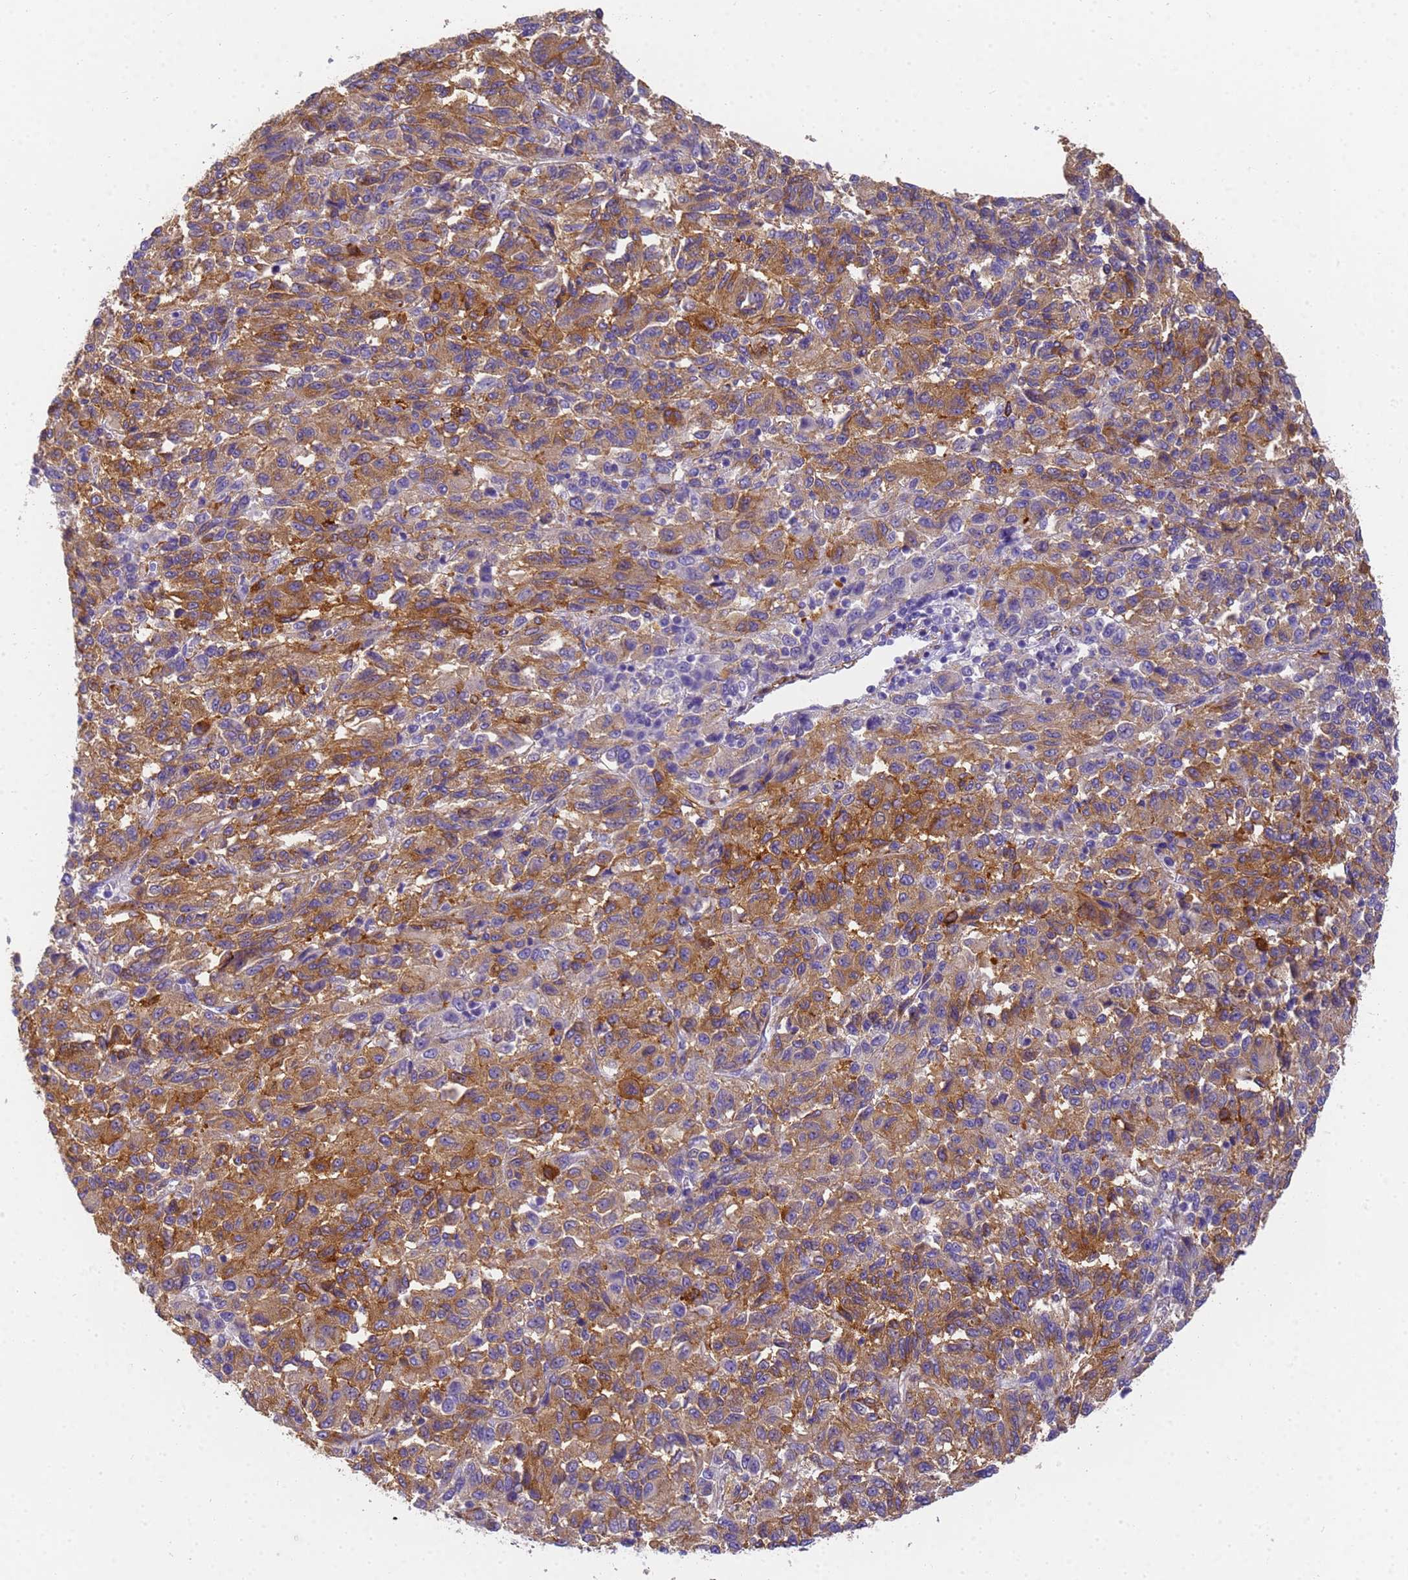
{"staining": {"intensity": "moderate", "quantity": ">75%", "location": "cytoplasmic/membranous"}, "tissue": "melanoma", "cell_type": "Tumor cells", "image_type": "cancer", "snomed": [{"axis": "morphology", "description": "Malignant melanoma, Metastatic site"}, {"axis": "topography", "description": "Lung"}], "caption": "Immunohistochemistry (IHC) histopathology image of neoplastic tissue: melanoma stained using immunohistochemistry (IHC) shows medium levels of moderate protein expression localized specifically in the cytoplasmic/membranous of tumor cells, appearing as a cytoplasmic/membranous brown color.", "gene": "MVB12A", "patient": {"sex": "male", "age": 64}}